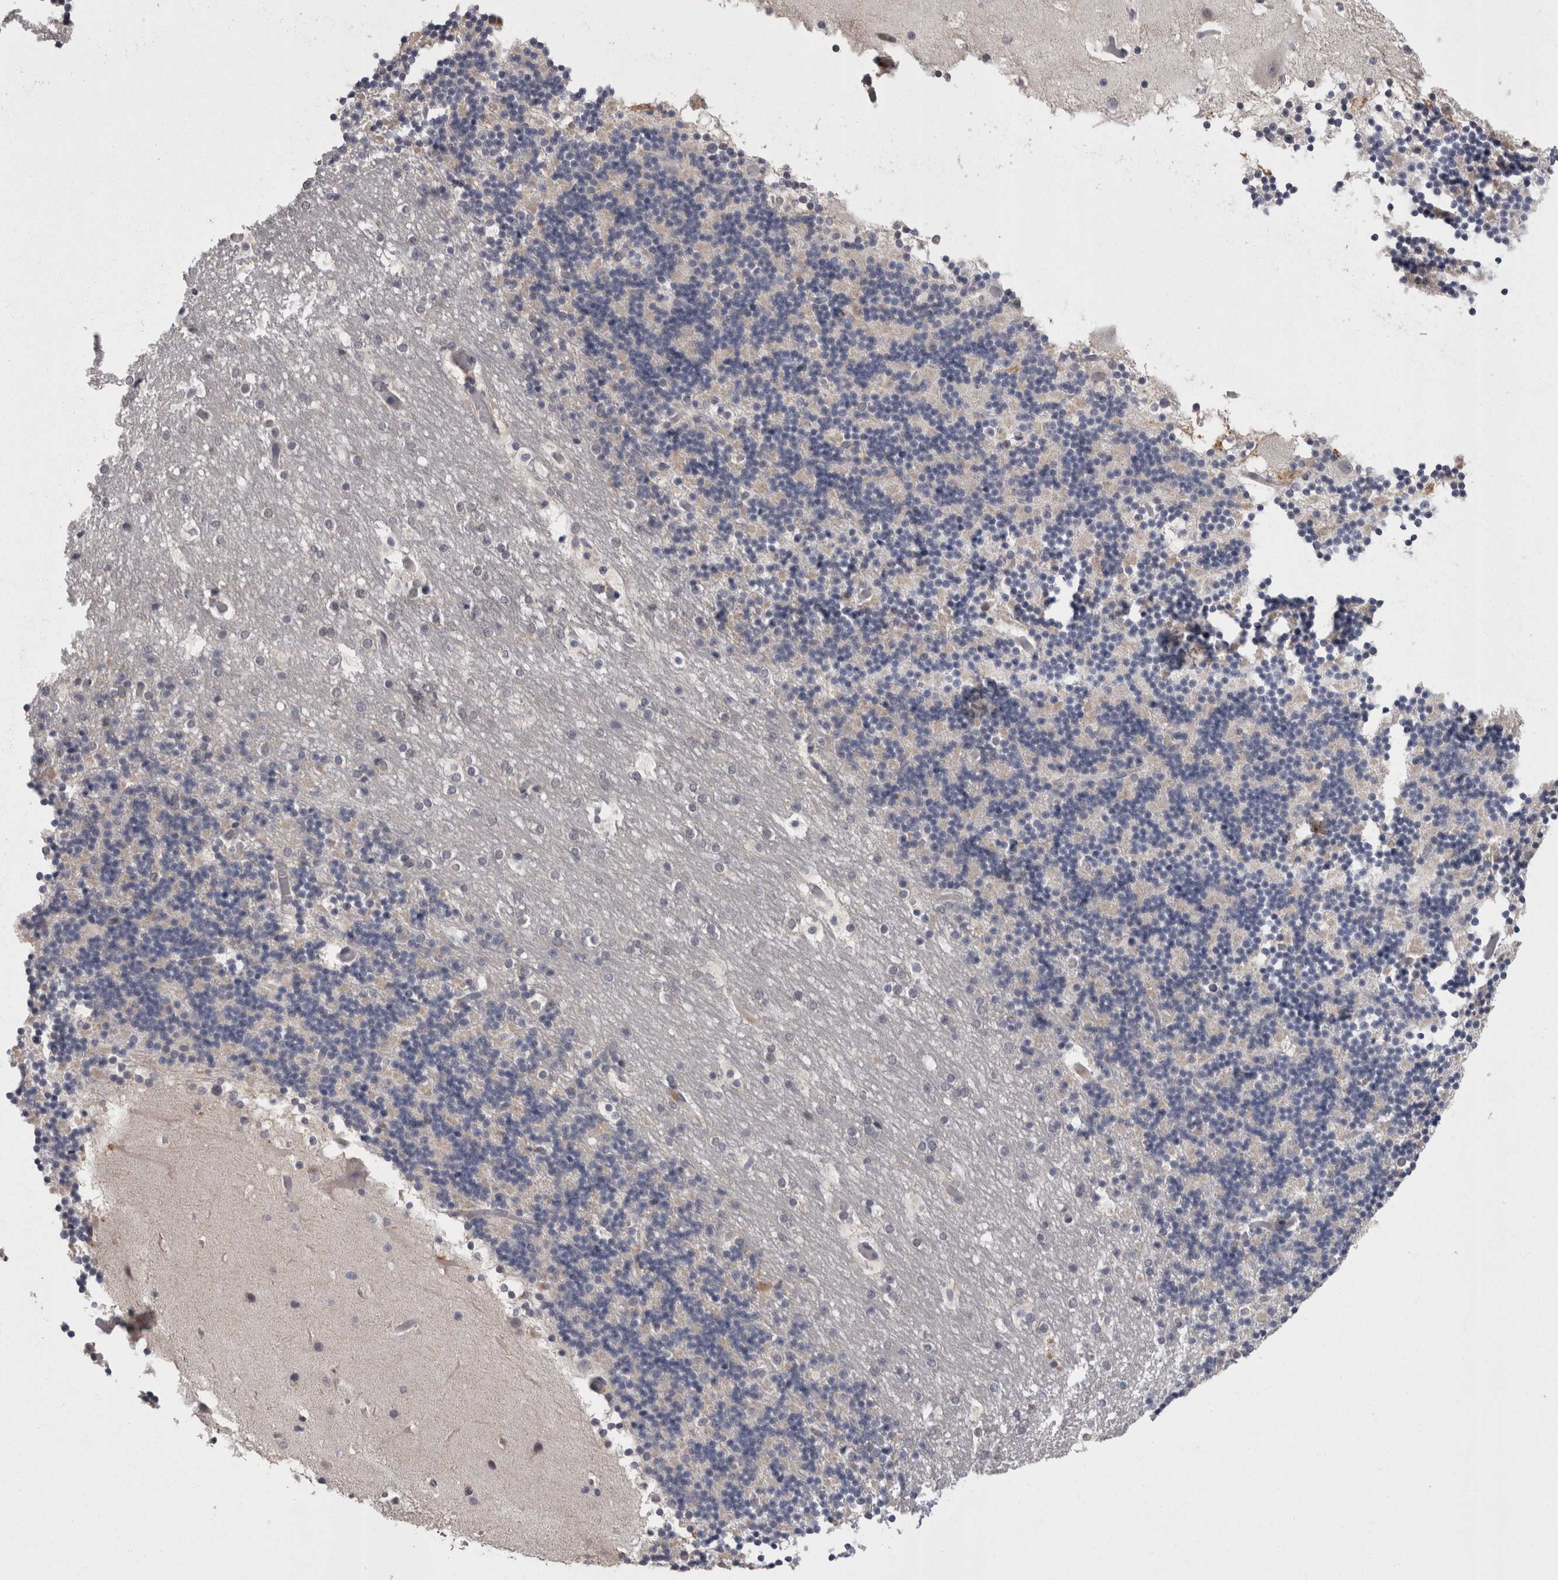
{"staining": {"intensity": "negative", "quantity": "none", "location": "none"}, "tissue": "cerebellum", "cell_type": "Cells in granular layer", "image_type": "normal", "snomed": [{"axis": "morphology", "description": "Normal tissue, NOS"}, {"axis": "topography", "description": "Cerebellum"}], "caption": "The immunohistochemistry image has no significant staining in cells in granular layer of cerebellum. The staining was performed using DAB to visualize the protein expression in brown, while the nuclei were stained in blue with hematoxylin (Magnification: 20x).", "gene": "PON3", "patient": {"sex": "male", "age": 57}}